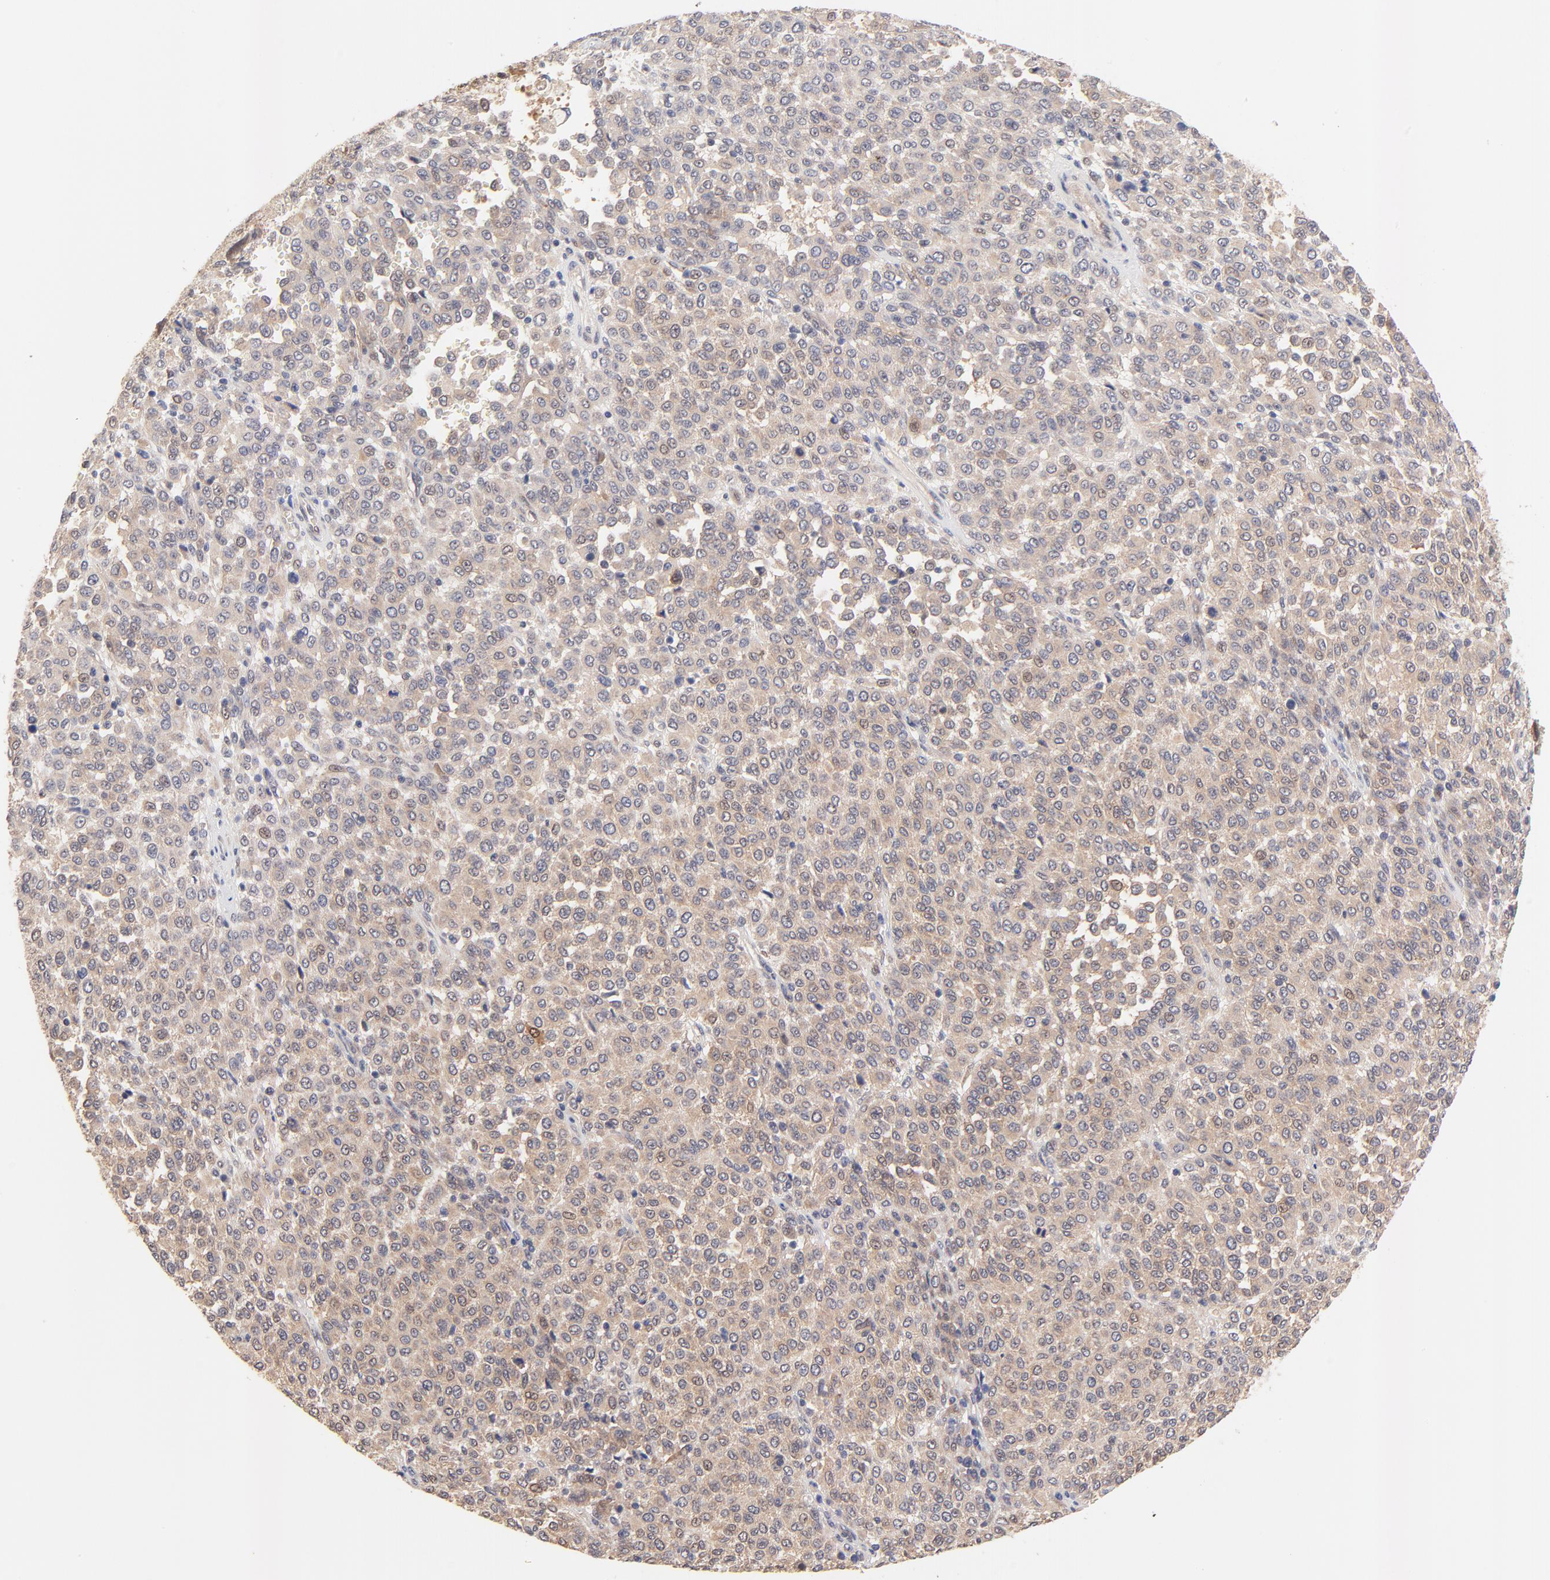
{"staining": {"intensity": "moderate", "quantity": ">75%", "location": "cytoplasmic/membranous"}, "tissue": "melanoma", "cell_type": "Tumor cells", "image_type": "cancer", "snomed": [{"axis": "morphology", "description": "Malignant melanoma, Metastatic site"}, {"axis": "topography", "description": "Pancreas"}], "caption": "Immunohistochemical staining of melanoma shows moderate cytoplasmic/membranous protein expression in approximately >75% of tumor cells.", "gene": "TXNL1", "patient": {"sex": "female", "age": 30}}